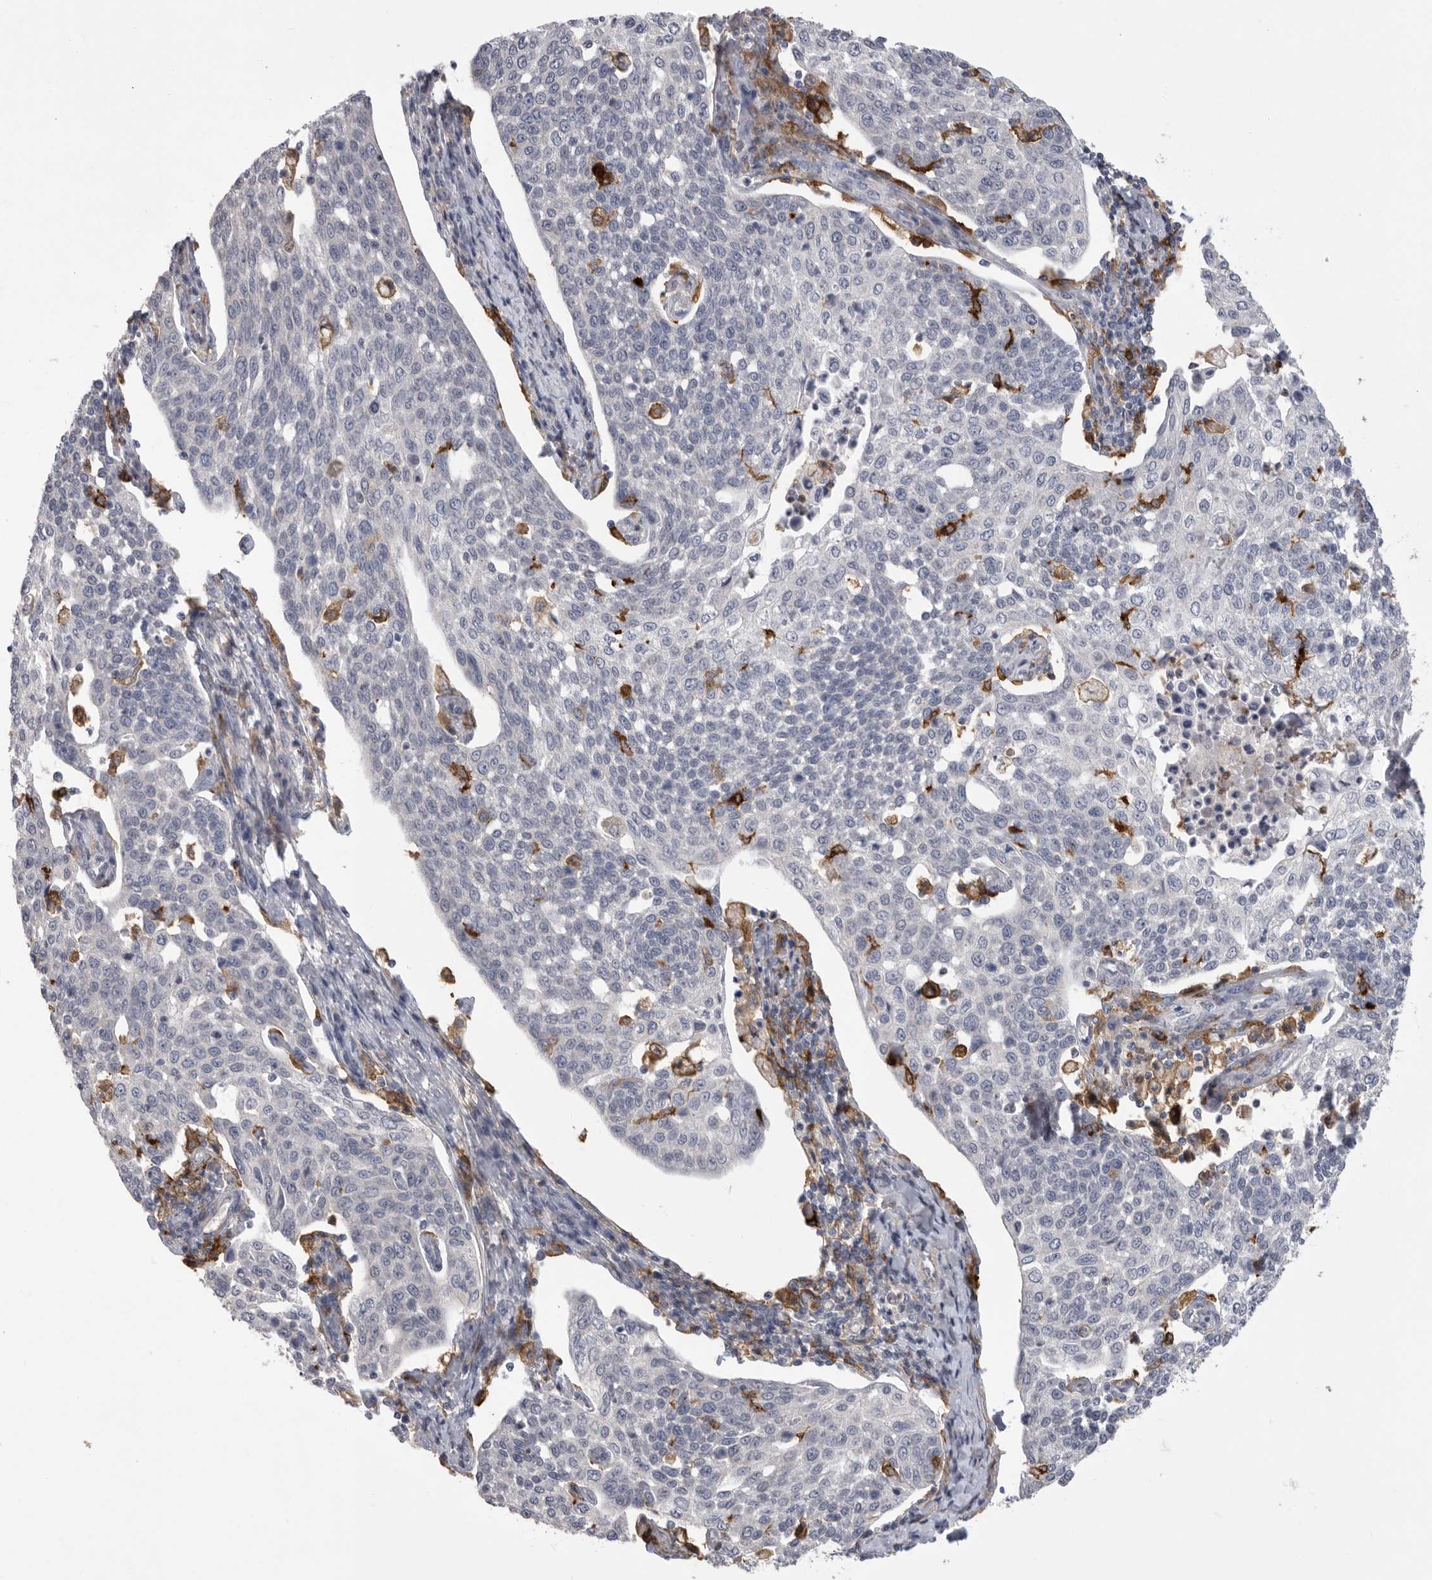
{"staining": {"intensity": "negative", "quantity": "none", "location": "none"}, "tissue": "cervical cancer", "cell_type": "Tumor cells", "image_type": "cancer", "snomed": [{"axis": "morphology", "description": "Squamous cell carcinoma, NOS"}, {"axis": "topography", "description": "Cervix"}], "caption": "IHC micrograph of neoplastic tissue: cervical squamous cell carcinoma stained with DAB (3,3'-diaminobenzidine) exhibits no significant protein expression in tumor cells.", "gene": "SIGLEC10", "patient": {"sex": "female", "age": 34}}